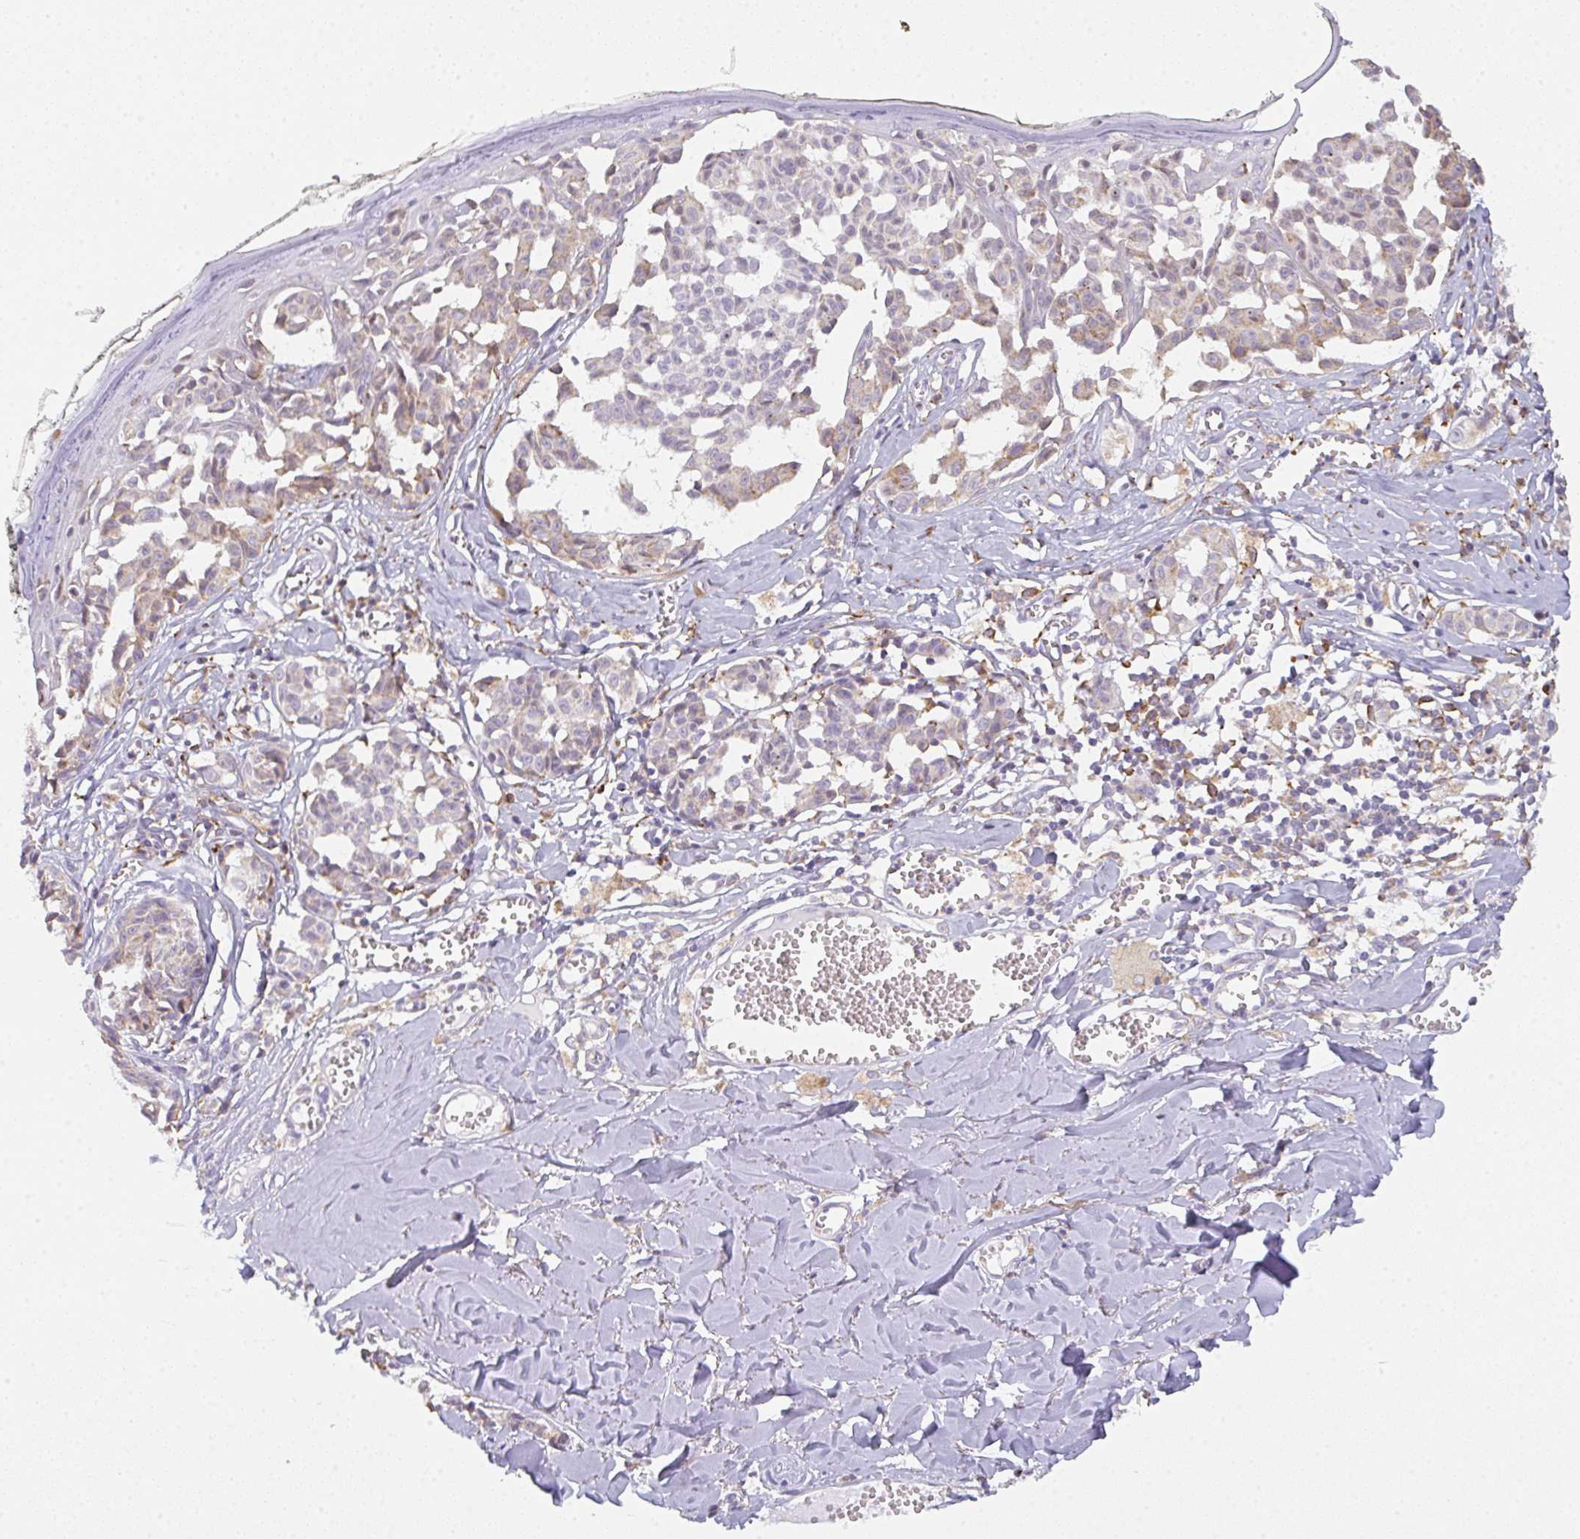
{"staining": {"intensity": "weak", "quantity": "<25%", "location": "cytoplasmic/membranous"}, "tissue": "melanoma", "cell_type": "Tumor cells", "image_type": "cancer", "snomed": [{"axis": "morphology", "description": "Malignant melanoma, NOS"}, {"axis": "topography", "description": "Skin"}], "caption": "DAB immunohistochemical staining of malignant melanoma displays no significant staining in tumor cells. (Immunohistochemistry (ihc), brightfield microscopy, high magnification).", "gene": "DOK4", "patient": {"sex": "female", "age": 43}}